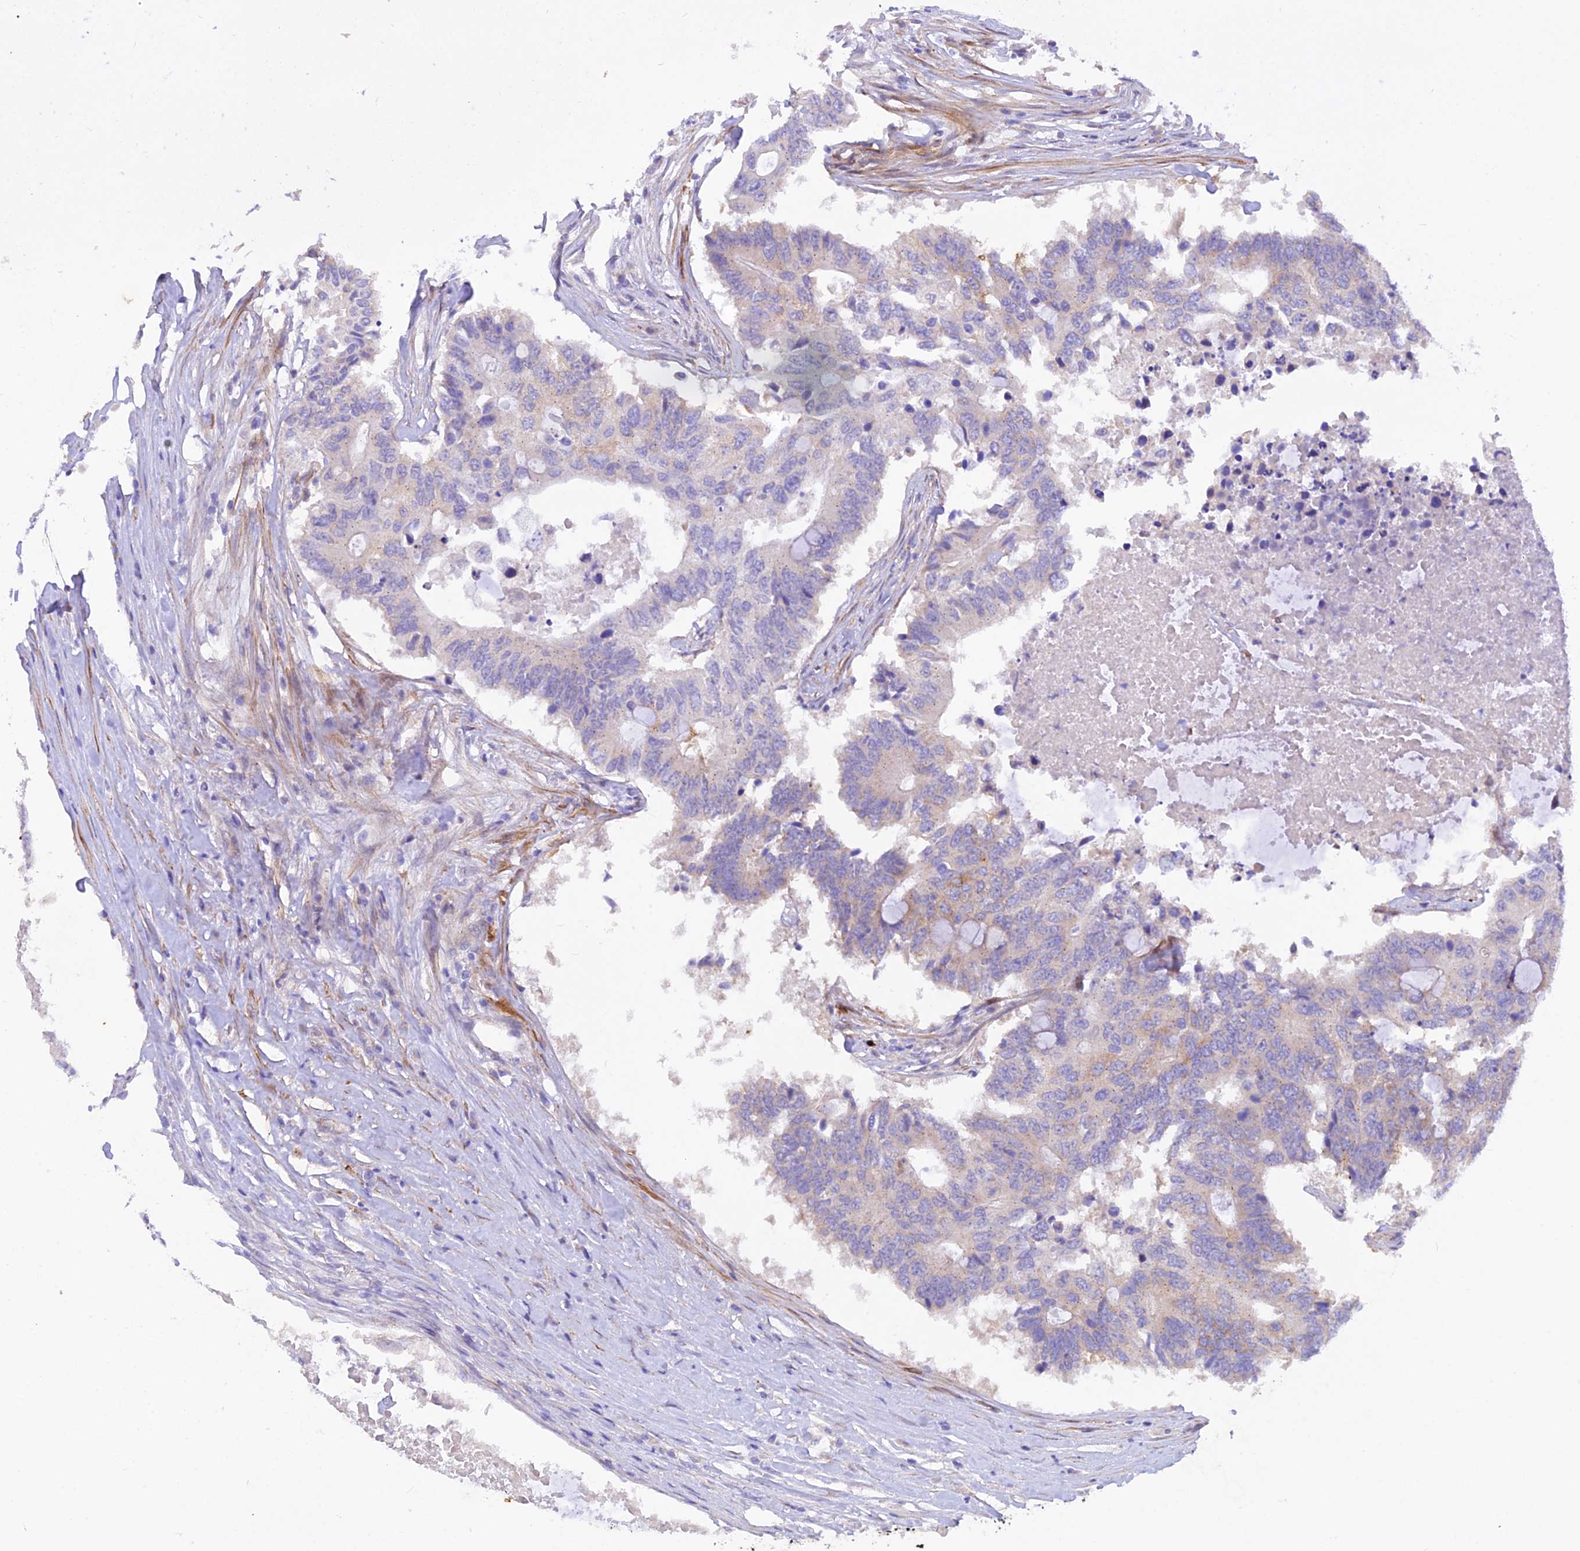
{"staining": {"intensity": "negative", "quantity": "none", "location": "none"}, "tissue": "colorectal cancer", "cell_type": "Tumor cells", "image_type": "cancer", "snomed": [{"axis": "morphology", "description": "Adenocarcinoma, NOS"}, {"axis": "topography", "description": "Colon"}], "caption": "DAB immunohistochemical staining of human colorectal adenocarcinoma demonstrates no significant staining in tumor cells. The staining was performed using DAB (3,3'-diaminobenzidine) to visualize the protein expression in brown, while the nuclei were stained in blue with hematoxylin (Magnification: 20x).", "gene": "WDFY4", "patient": {"sex": "male", "age": 71}}